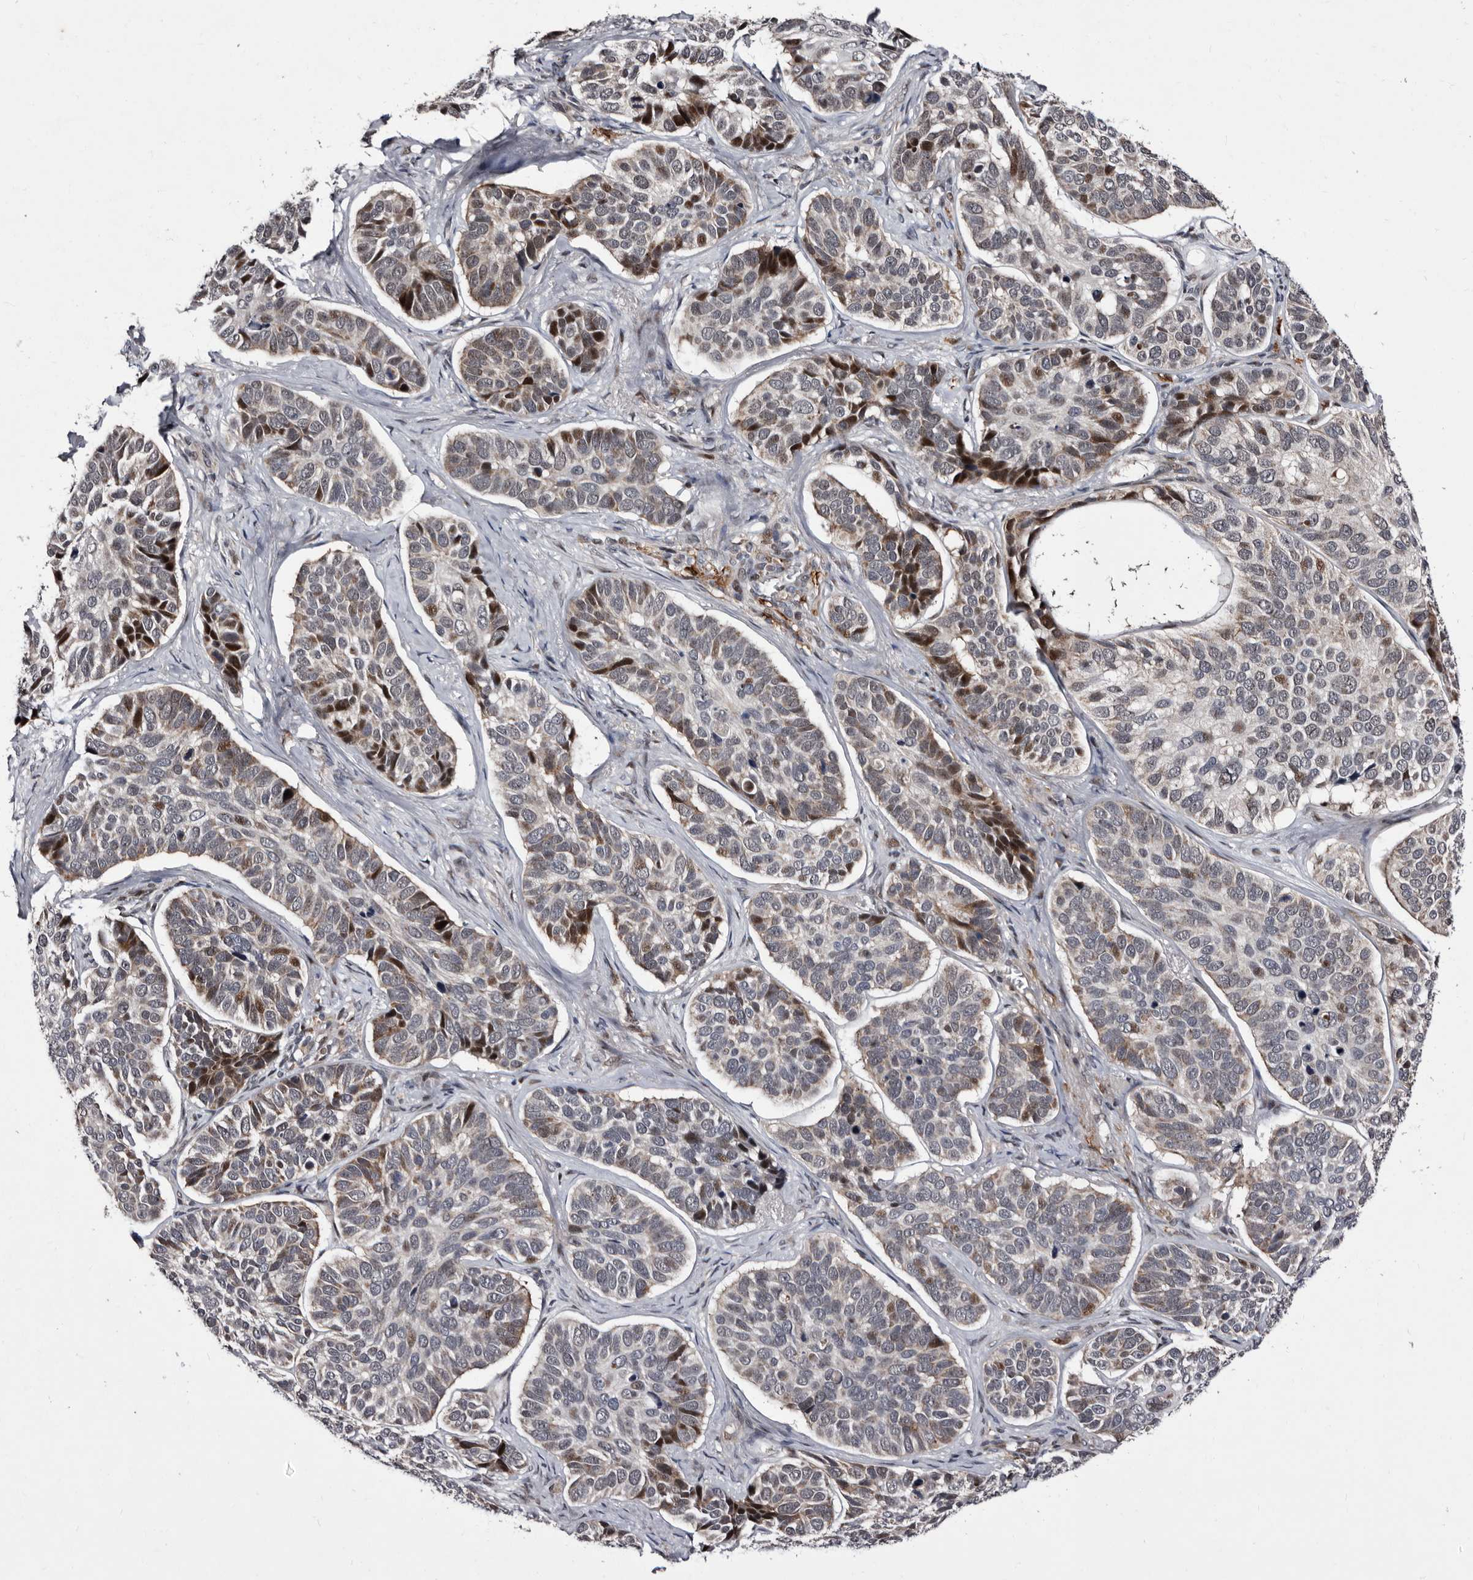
{"staining": {"intensity": "moderate", "quantity": "<25%", "location": "nuclear"}, "tissue": "skin cancer", "cell_type": "Tumor cells", "image_type": "cancer", "snomed": [{"axis": "morphology", "description": "Basal cell carcinoma"}, {"axis": "topography", "description": "Skin"}], "caption": "A high-resolution histopathology image shows immunohistochemistry staining of basal cell carcinoma (skin), which displays moderate nuclear expression in approximately <25% of tumor cells. (Brightfield microscopy of DAB IHC at high magnification).", "gene": "TNKS", "patient": {"sex": "male", "age": 62}}